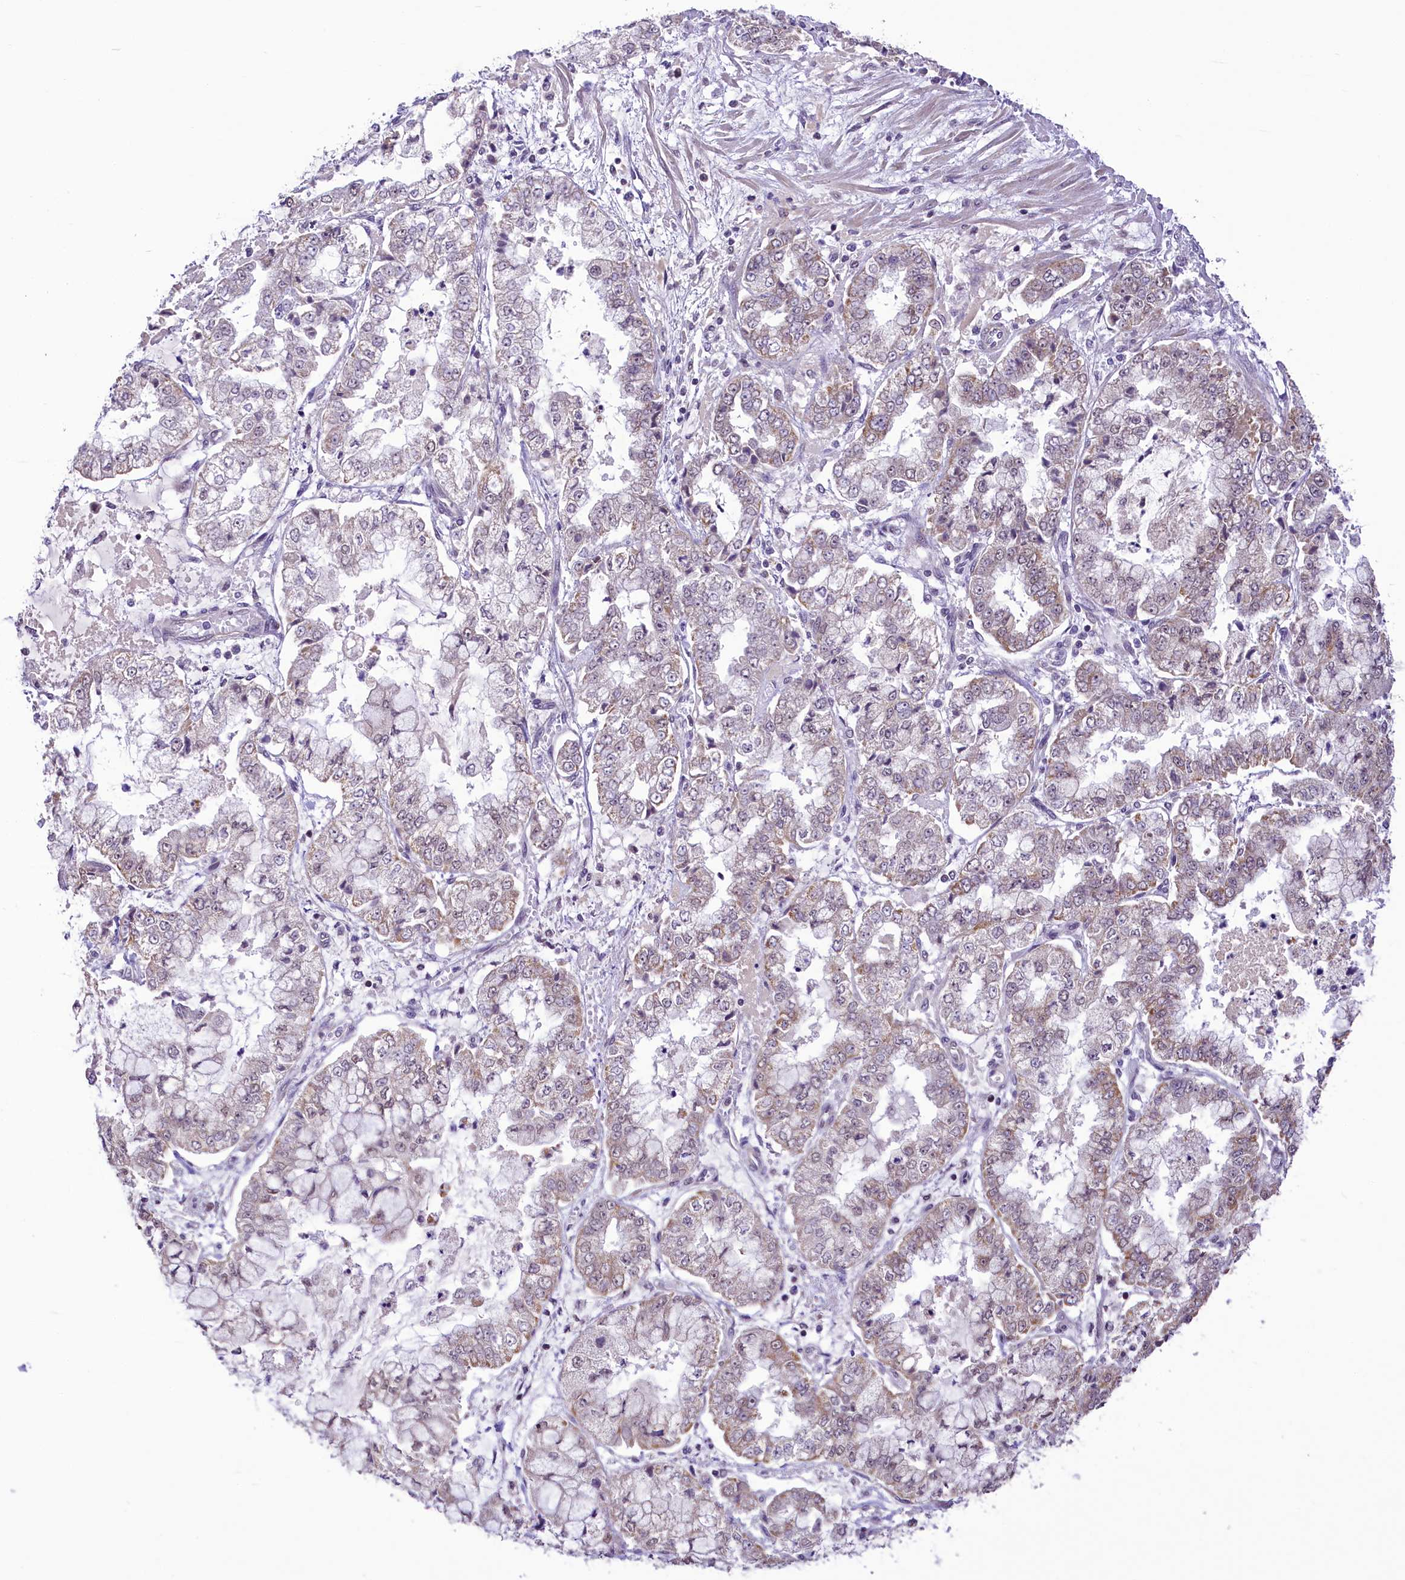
{"staining": {"intensity": "weak", "quantity": "<25%", "location": "nuclear"}, "tissue": "stomach cancer", "cell_type": "Tumor cells", "image_type": "cancer", "snomed": [{"axis": "morphology", "description": "Adenocarcinoma, NOS"}, {"axis": "topography", "description": "Stomach"}], "caption": "An image of stomach cancer stained for a protein shows no brown staining in tumor cells.", "gene": "PAF1", "patient": {"sex": "male", "age": 76}}